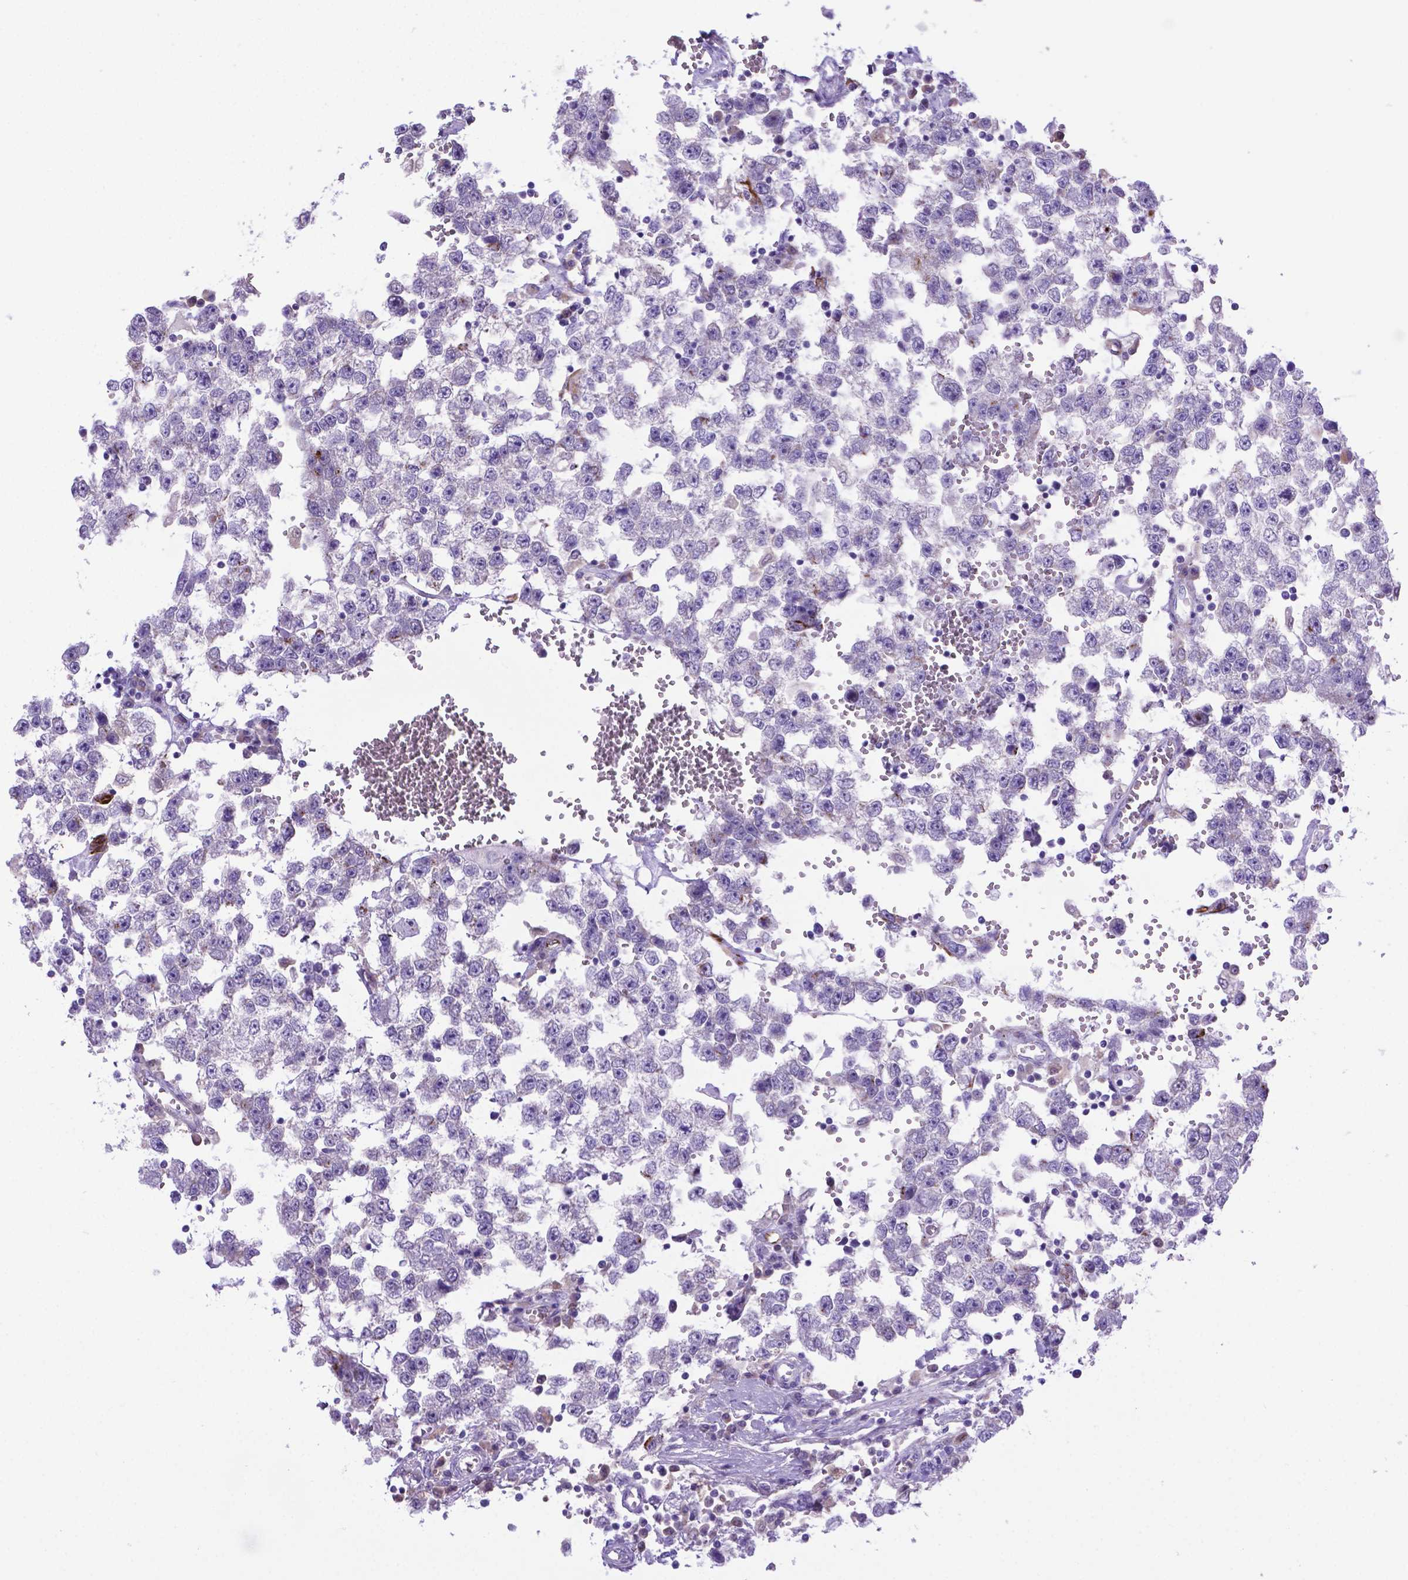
{"staining": {"intensity": "negative", "quantity": "none", "location": "none"}, "tissue": "testis cancer", "cell_type": "Tumor cells", "image_type": "cancer", "snomed": [{"axis": "morphology", "description": "Normal tissue, NOS"}, {"axis": "morphology", "description": "Seminoma, NOS"}, {"axis": "topography", "description": "Testis"}, {"axis": "topography", "description": "Epididymis"}], "caption": "A high-resolution image shows immunohistochemistry staining of seminoma (testis), which reveals no significant positivity in tumor cells. (Brightfield microscopy of DAB IHC at high magnification).", "gene": "LZTR1", "patient": {"sex": "male", "age": 34}}